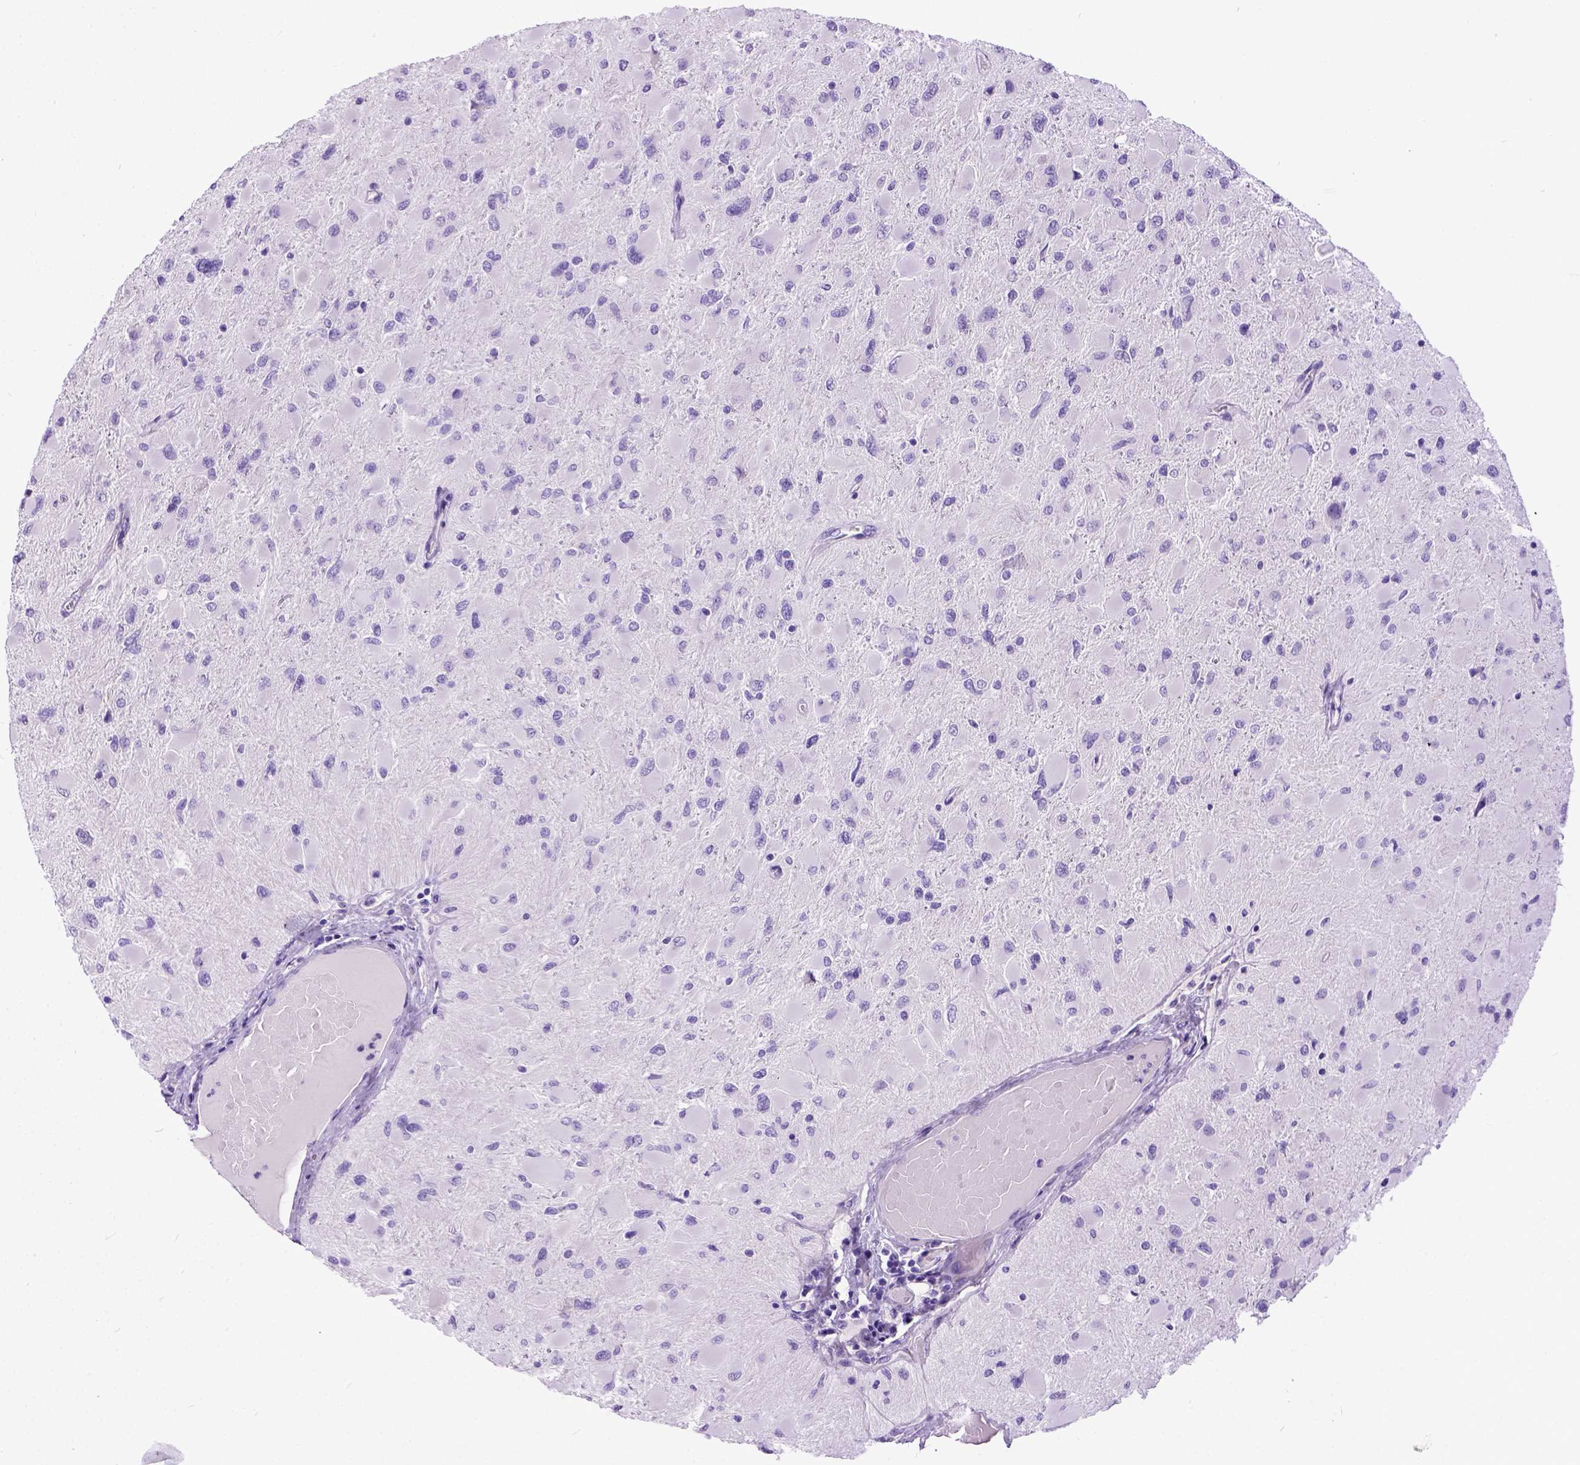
{"staining": {"intensity": "negative", "quantity": "none", "location": "none"}, "tissue": "glioma", "cell_type": "Tumor cells", "image_type": "cancer", "snomed": [{"axis": "morphology", "description": "Glioma, malignant, High grade"}, {"axis": "topography", "description": "Cerebral cortex"}], "caption": "High power microscopy histopathology image of an immunohistochemistry histopathology image of malignant high-grade glioma, revealing no significant positivity in tumor cells. (Stains: DAB immunohistochemistry (IHC) with hematoxylin counter stain, Microscopy: brightfield microscopy at high magnification).", "gene": "IGF2", "patient": {"sex": "female", "age": 36}}